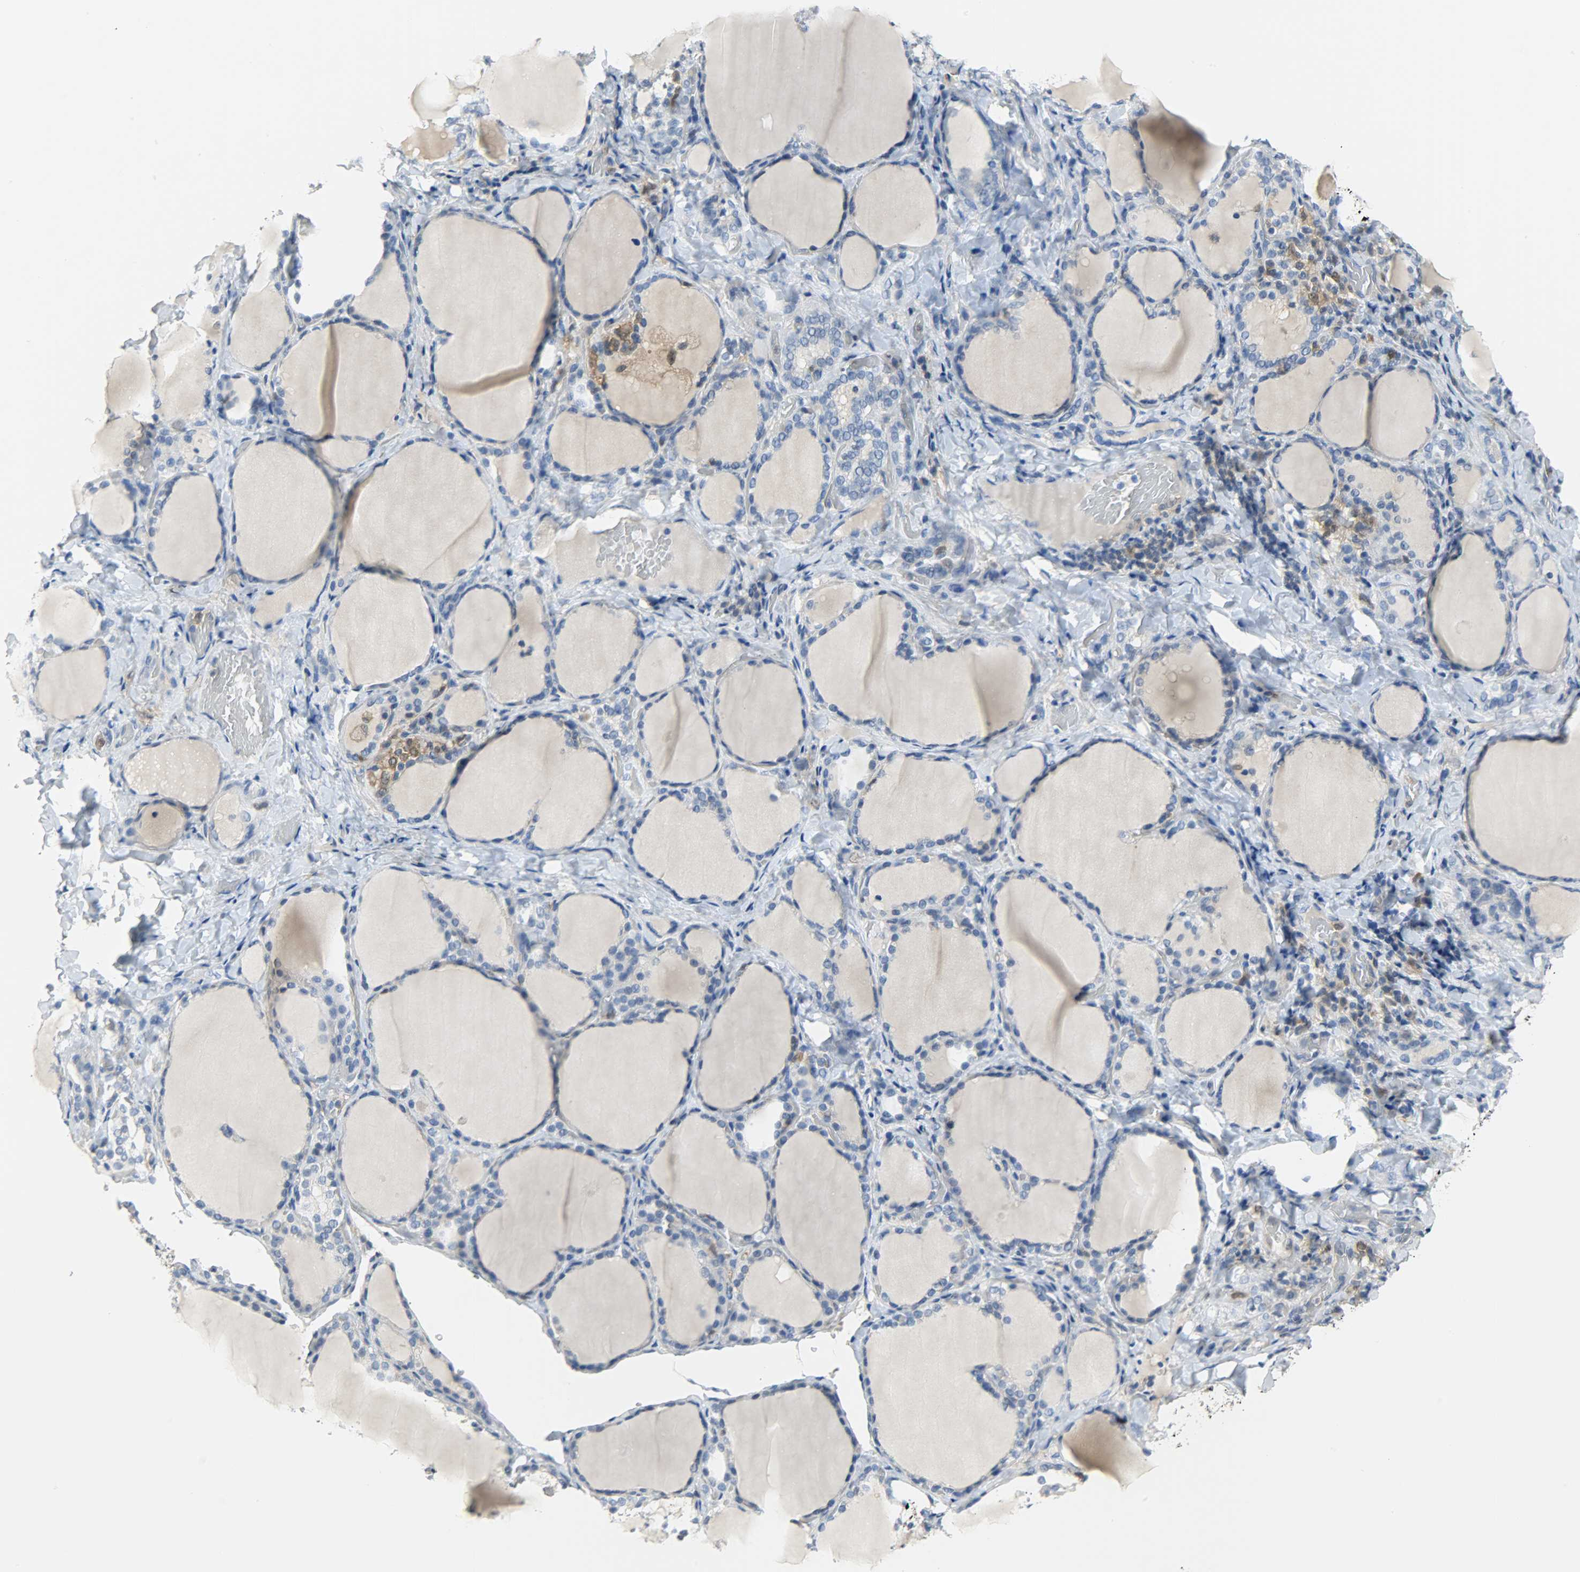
{"staining": {"intensity": "negative", "quantity": "none", "location": "none"}, "tissue": "thyroid gland", "cell_type": "Glandular cells", "image_type": "normal", "snomed": [{"axis": "morphology", "description": "Normal tissue, NOS"}, {"axis": "morphology", "description": "Papillary adenocarcinoma, NOS"}, {"axis": "topography", "description": "Thyroid gland"}], "caption": "Immunohistochemistry photomicrograph of benign thyroid gland: thyroid gland stained with DAB shows no significant protein expression in glandular cells. (Brightfield microscopy of DAB IHC at high magnification).", "gene": "EIF4EBP1", "patient": {"sex": "female", "age": 30}}